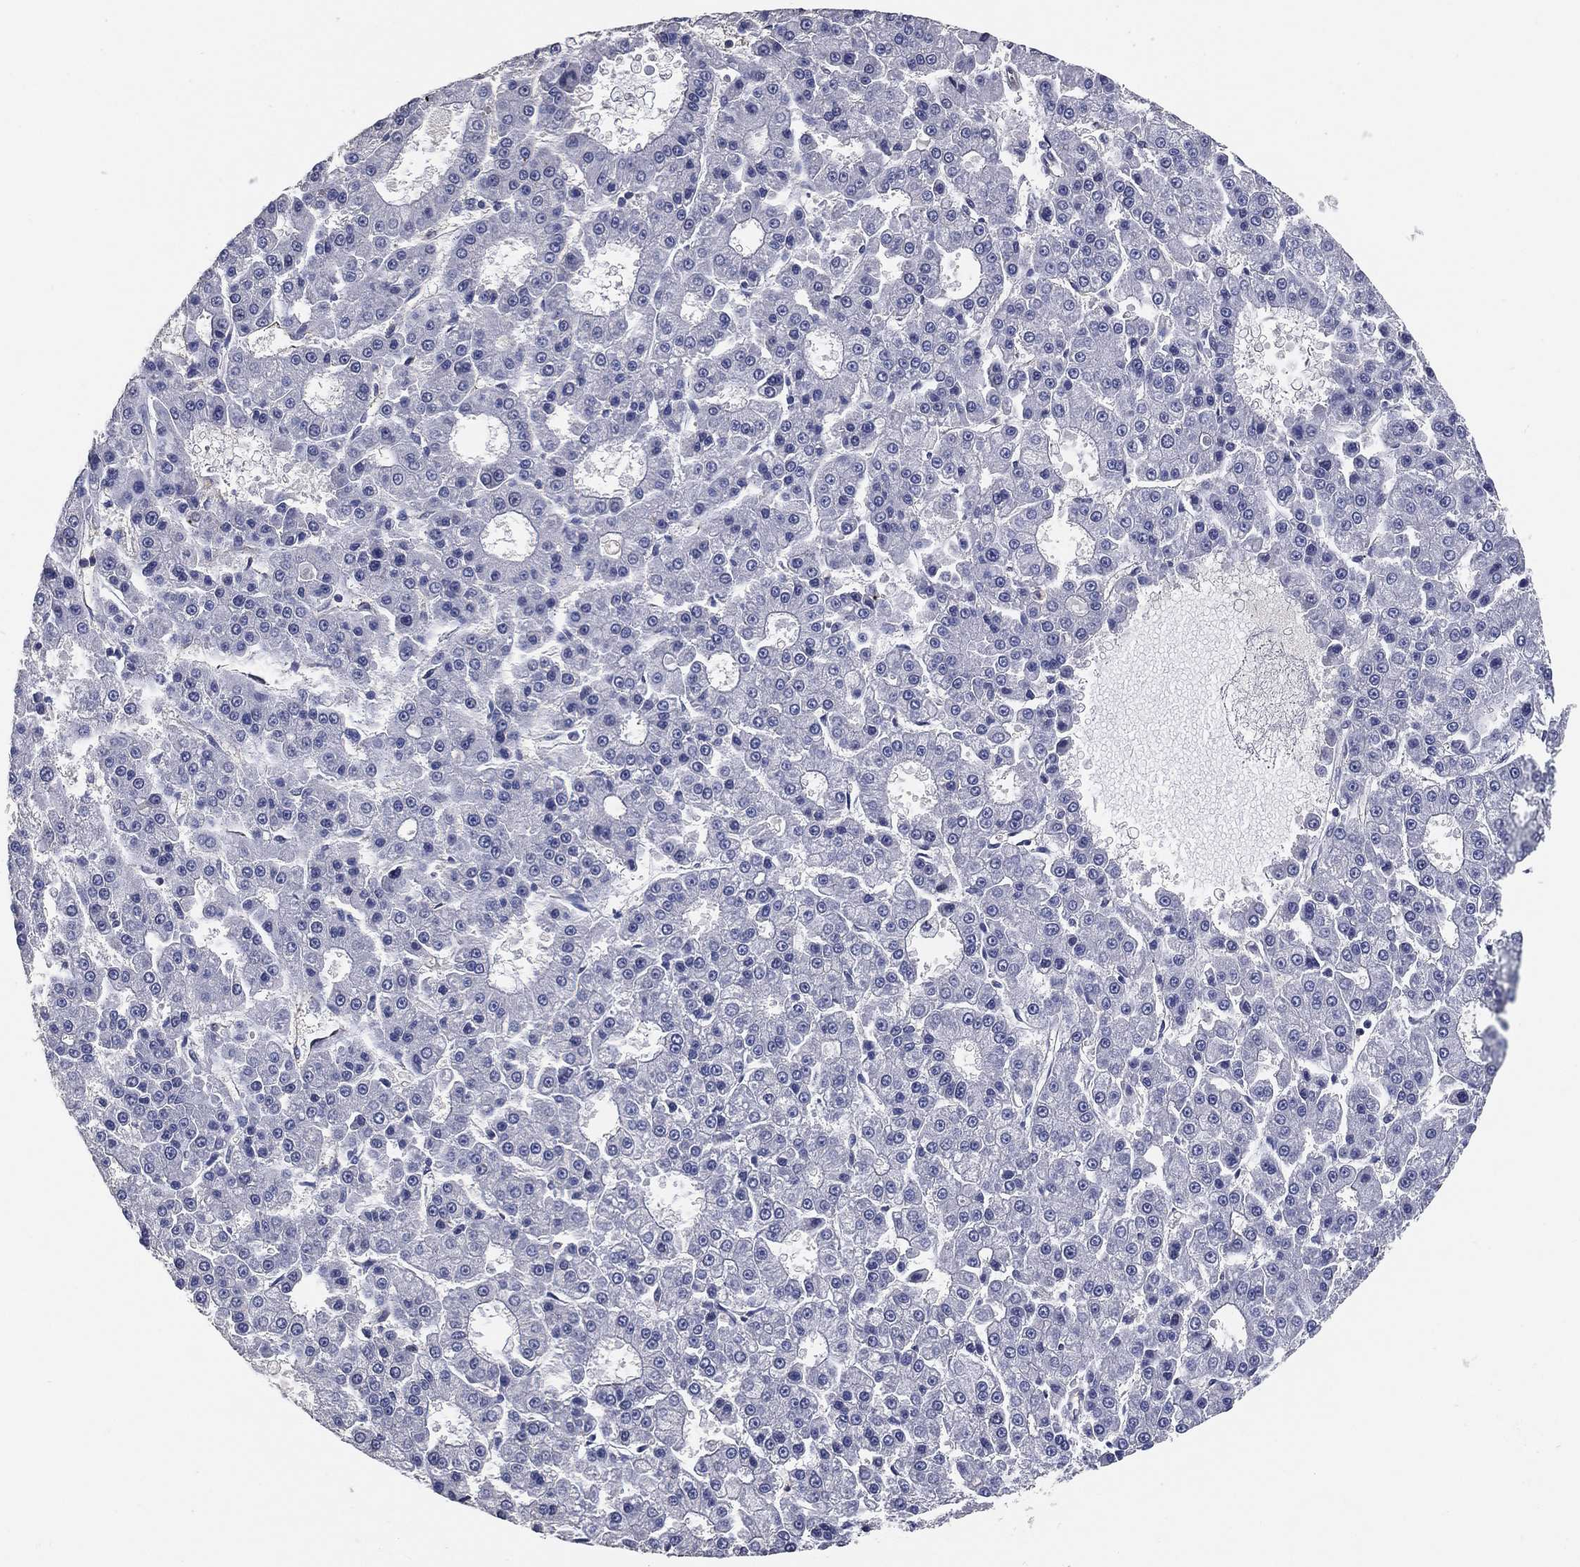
{"staining": {"intensity": "negative", "quantity": "none", "location": "none"}, "tissue": "liver cancer", "cell_type": "Tumor cells", "image_type": "cancer", "snomed": [{"axis": "morphology", "description": "Carcinoma, Hepatocellular, NOS"}, {"axis": "topography", "description": "Liver"}], "caption": "The image shows no staining of tumor cells in hepatocellular carcinoma (liver).", "gene": "KLK5", "patient": {"sex": "male", "age": 70}}